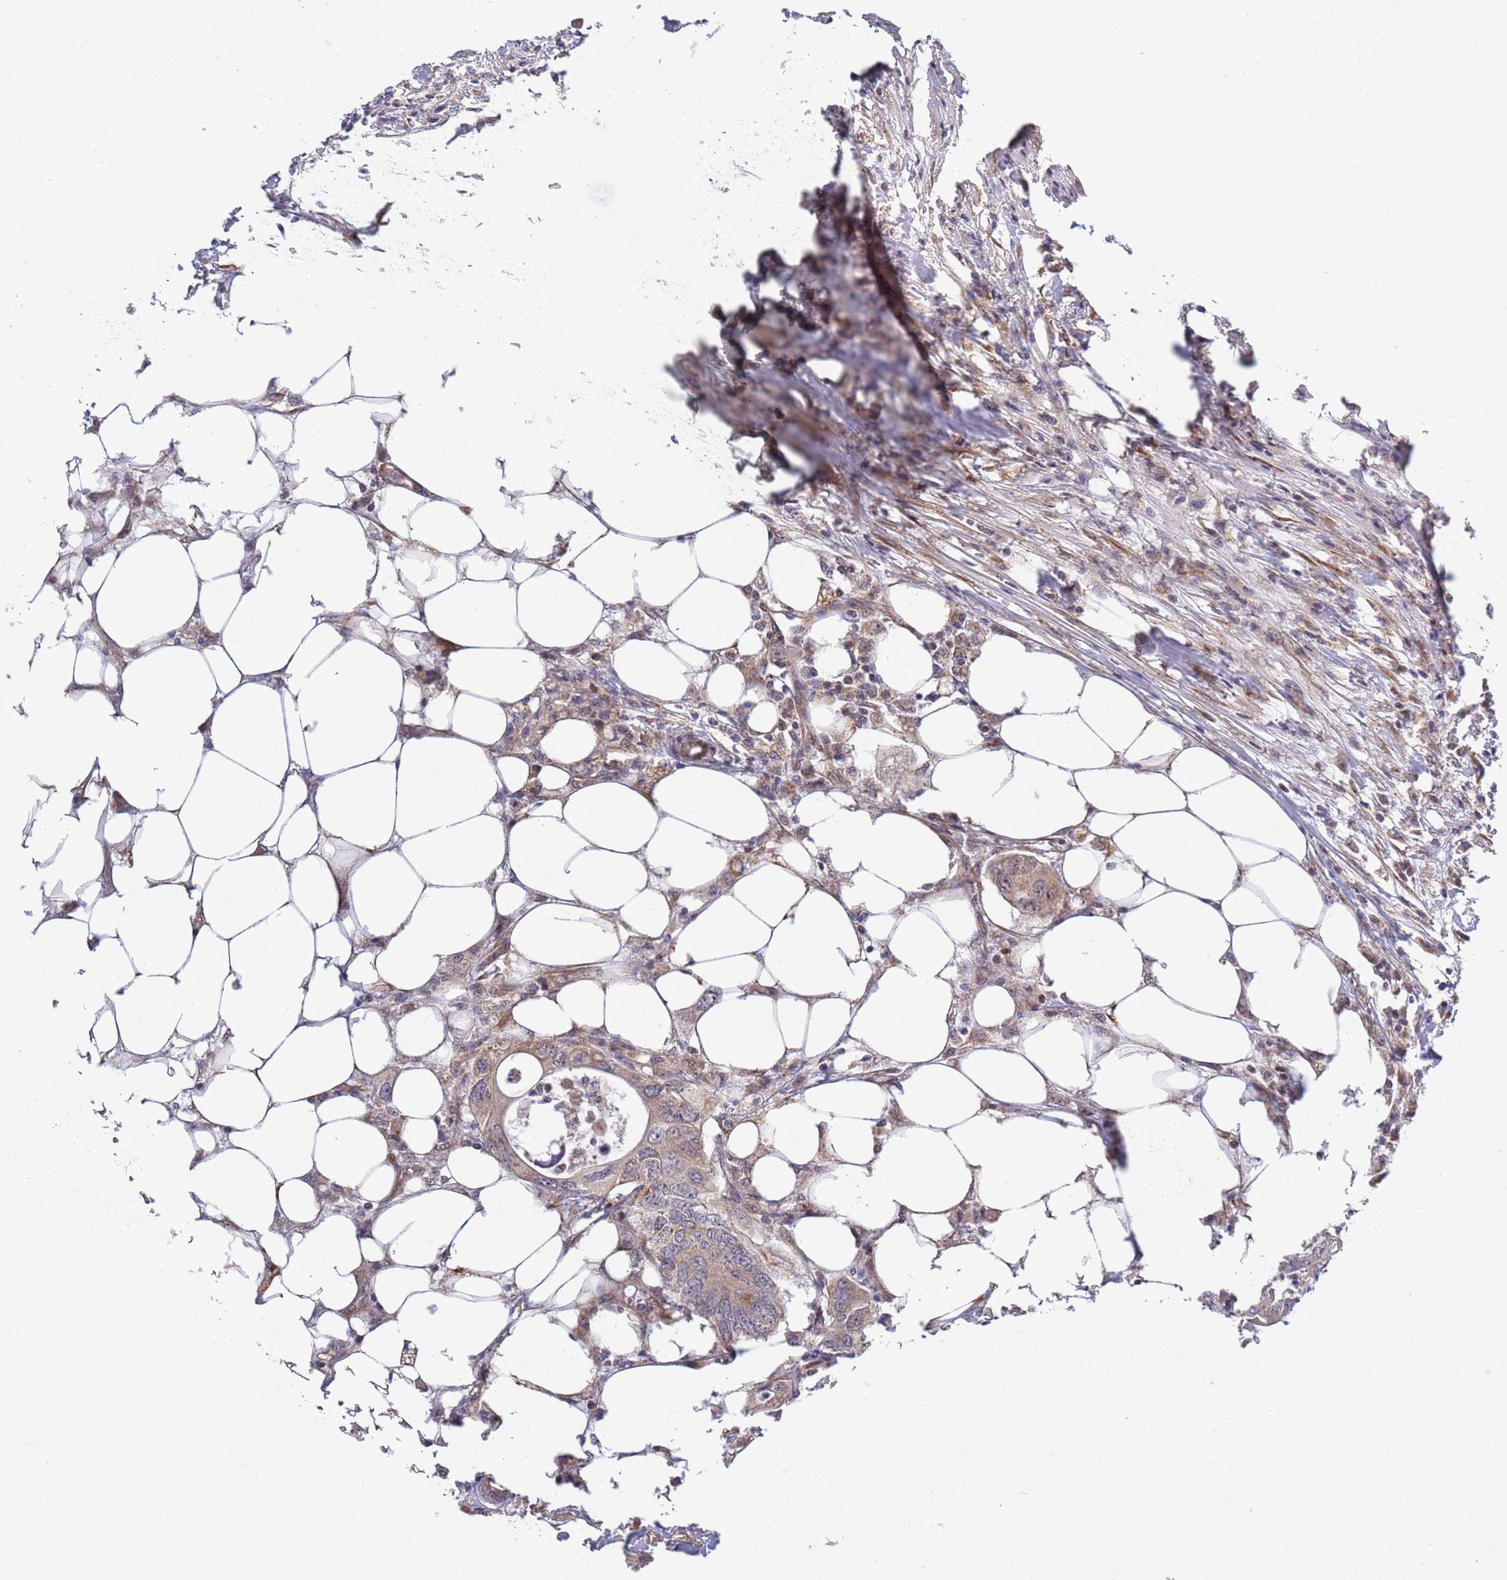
{"staining": {"intensity": "weak", "quantity": "<25%", "location": "cytoplasmic/membranous"}, "tissue": "colorectal cancer", "cell_type": "Tumor cells", "image_type": "cancer", "snomed": [{"axis": "morphology", "description": "Adenocarcinoma, NOS"}, {"axis": "topography", "description": "Colon"}], "caption": "A histopathology image of human adenocarcinoma (colorectal) is negative for staining in tumor cells.", "gene": "TBX10", "patient": {"sex": "male", "age": 71}}